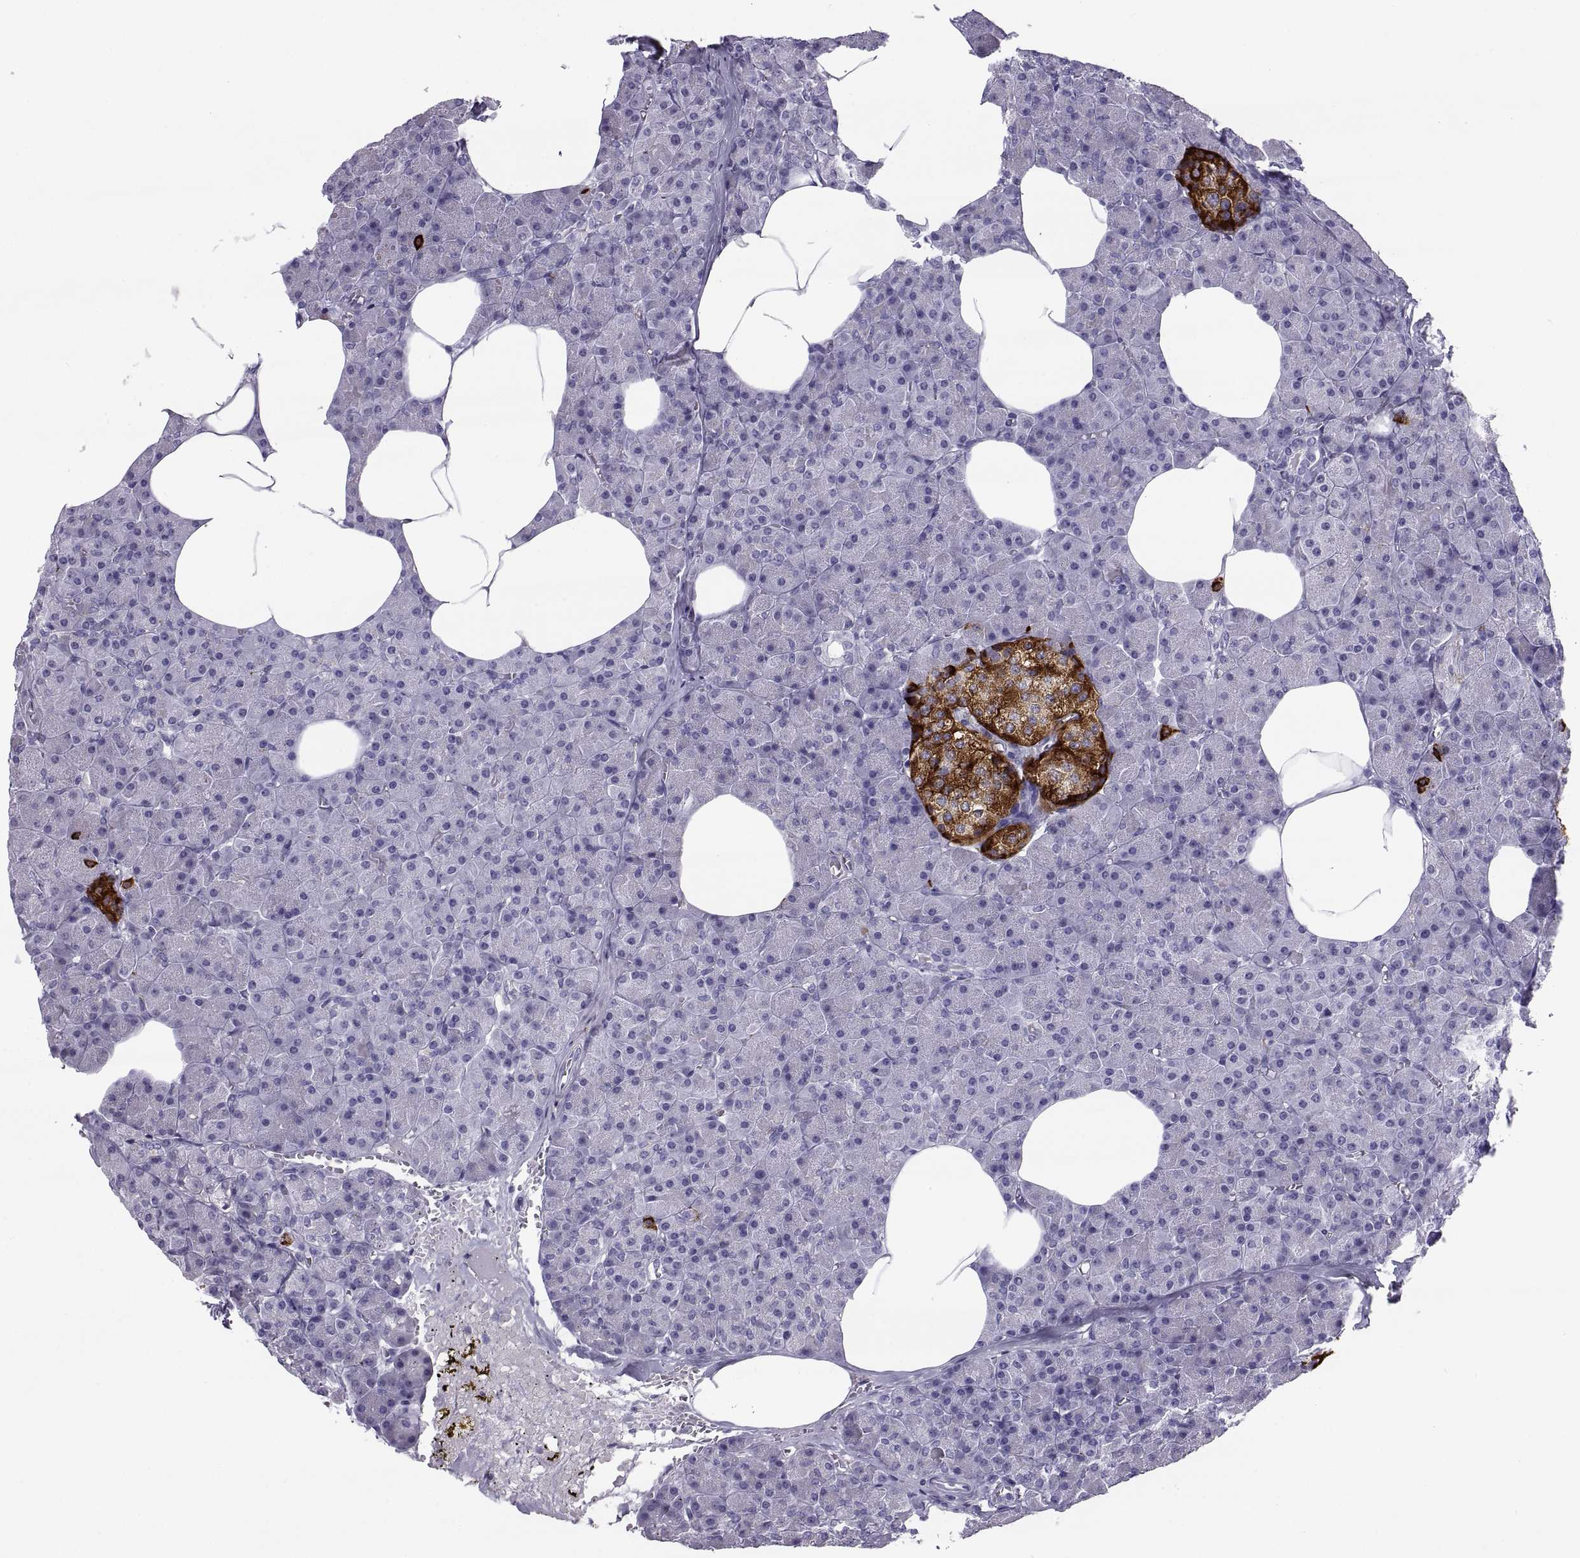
{"staining": {"intensity": "negative", "quantity": "none", "location": "none"}, "tissue": "pancreas", "cell_type": "Exocrine glandular cells", "image_type": "normal", "snomed": [{"axis": "morphology", "description": "Normal tissue, NOS"}, {"axis": "topography", "description": "Pancreas"}], "caption": "This micrograph is of unremarkable pancreas stained with immunohistochemistry to label a protein in brown with the nuclei are counter-stained blue. There is no staining in exocrine glandular cells.", "gene": "PCSK1N", "patient": {"sex": "female", "age": 45}}